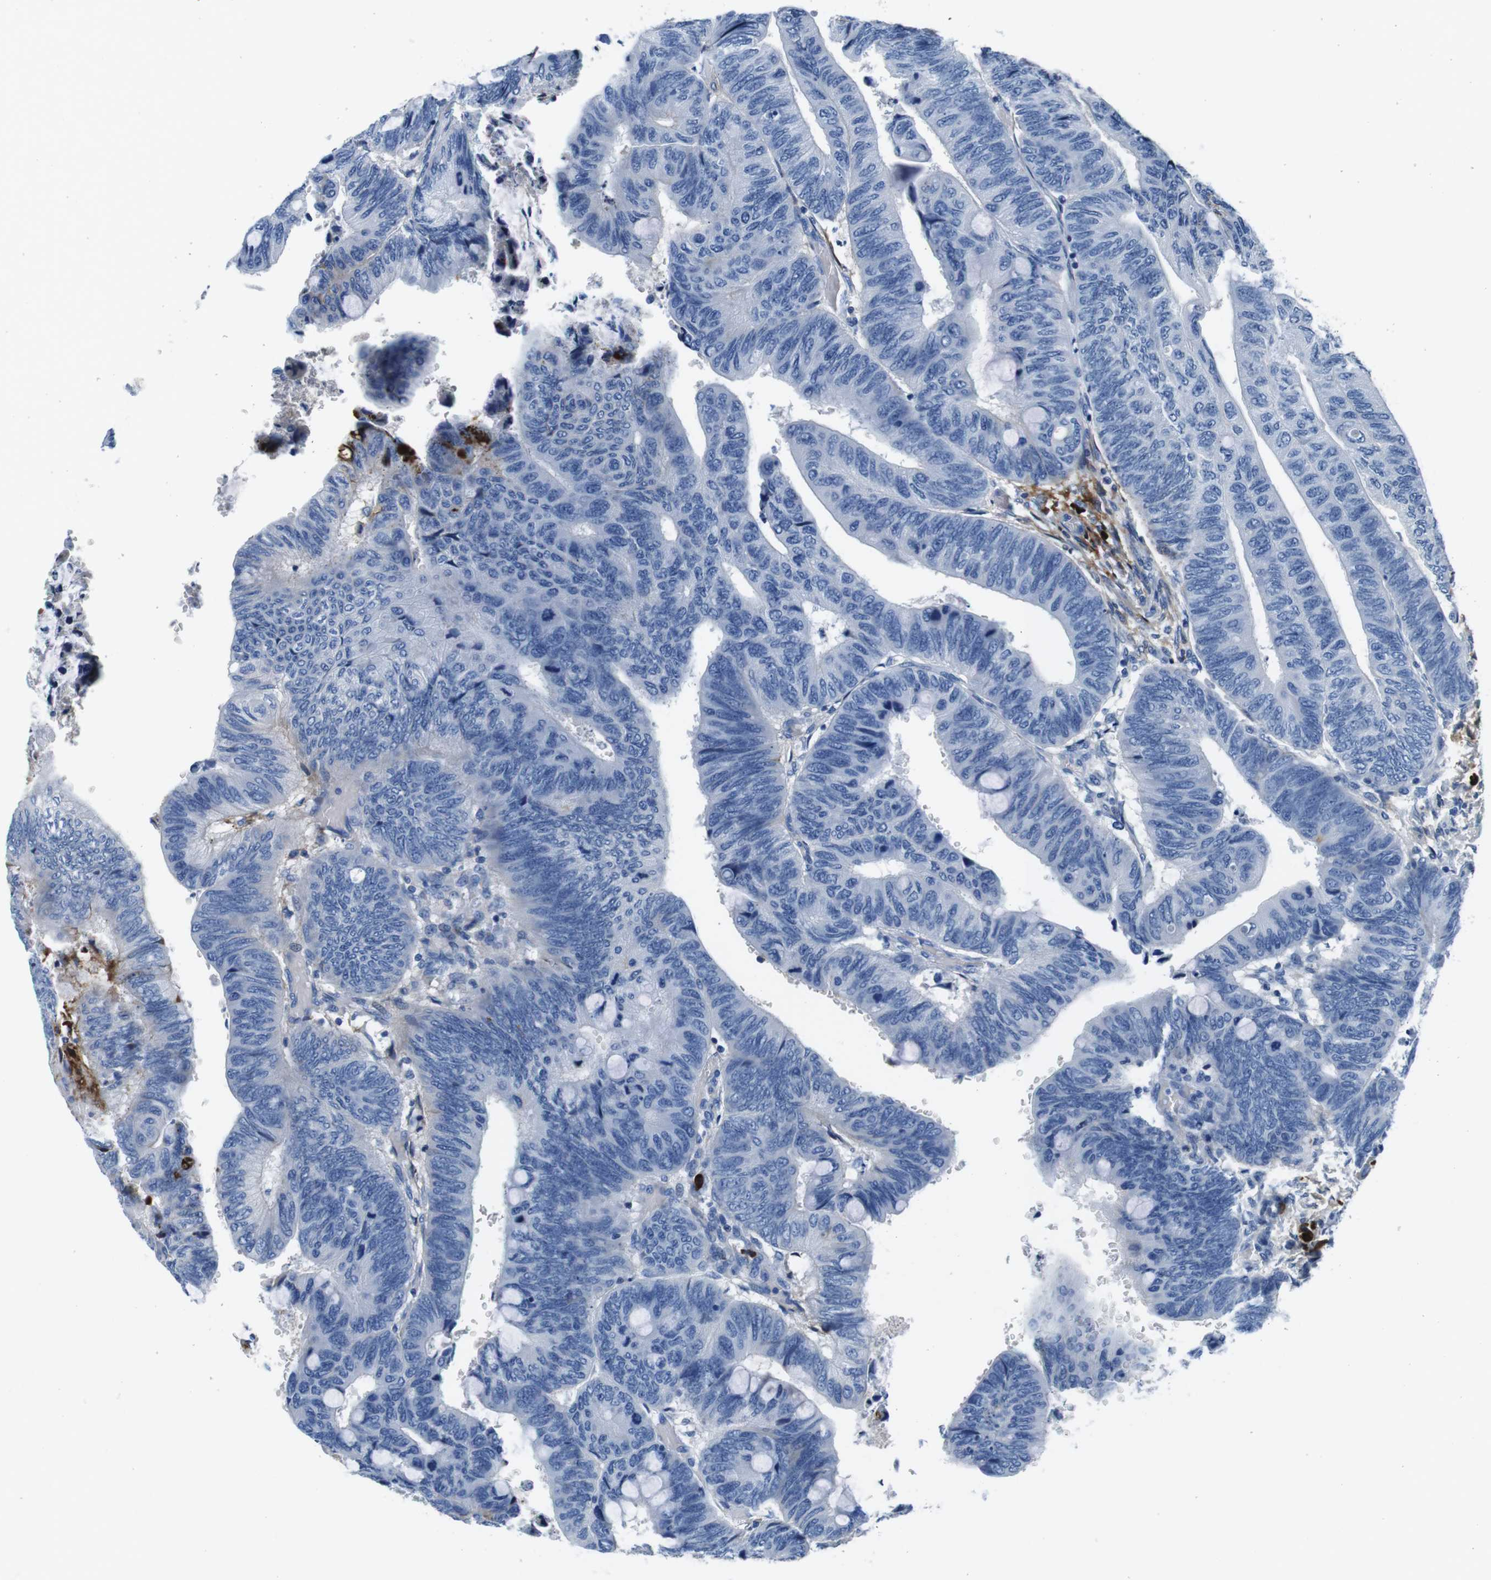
{"staining": {"intensity": "negative", "quantity": "none", "location": "none"}, "tissue": "colorectal cancer", "cell_type": "Tumor cells", "image_type": "cancer", "snomed": [{"axis": "morphology", "description": "Normal tissue, NOS"}, {"axis": "morphology", "description": "Adenocarcinoma, NOS"}, {"axis": "topography", "description": "Rectum"}, {"axis": "topography", "description": "Peripheral nerve tissue"}], "caption": "An image of human colorectal cancer is negative for staining in tumor cells. (DAB immunohistochemistry (IHC) with hematoxylin counter stain).", "gene": "IGKC", "patient": {"sex": "male", "age": 92}}